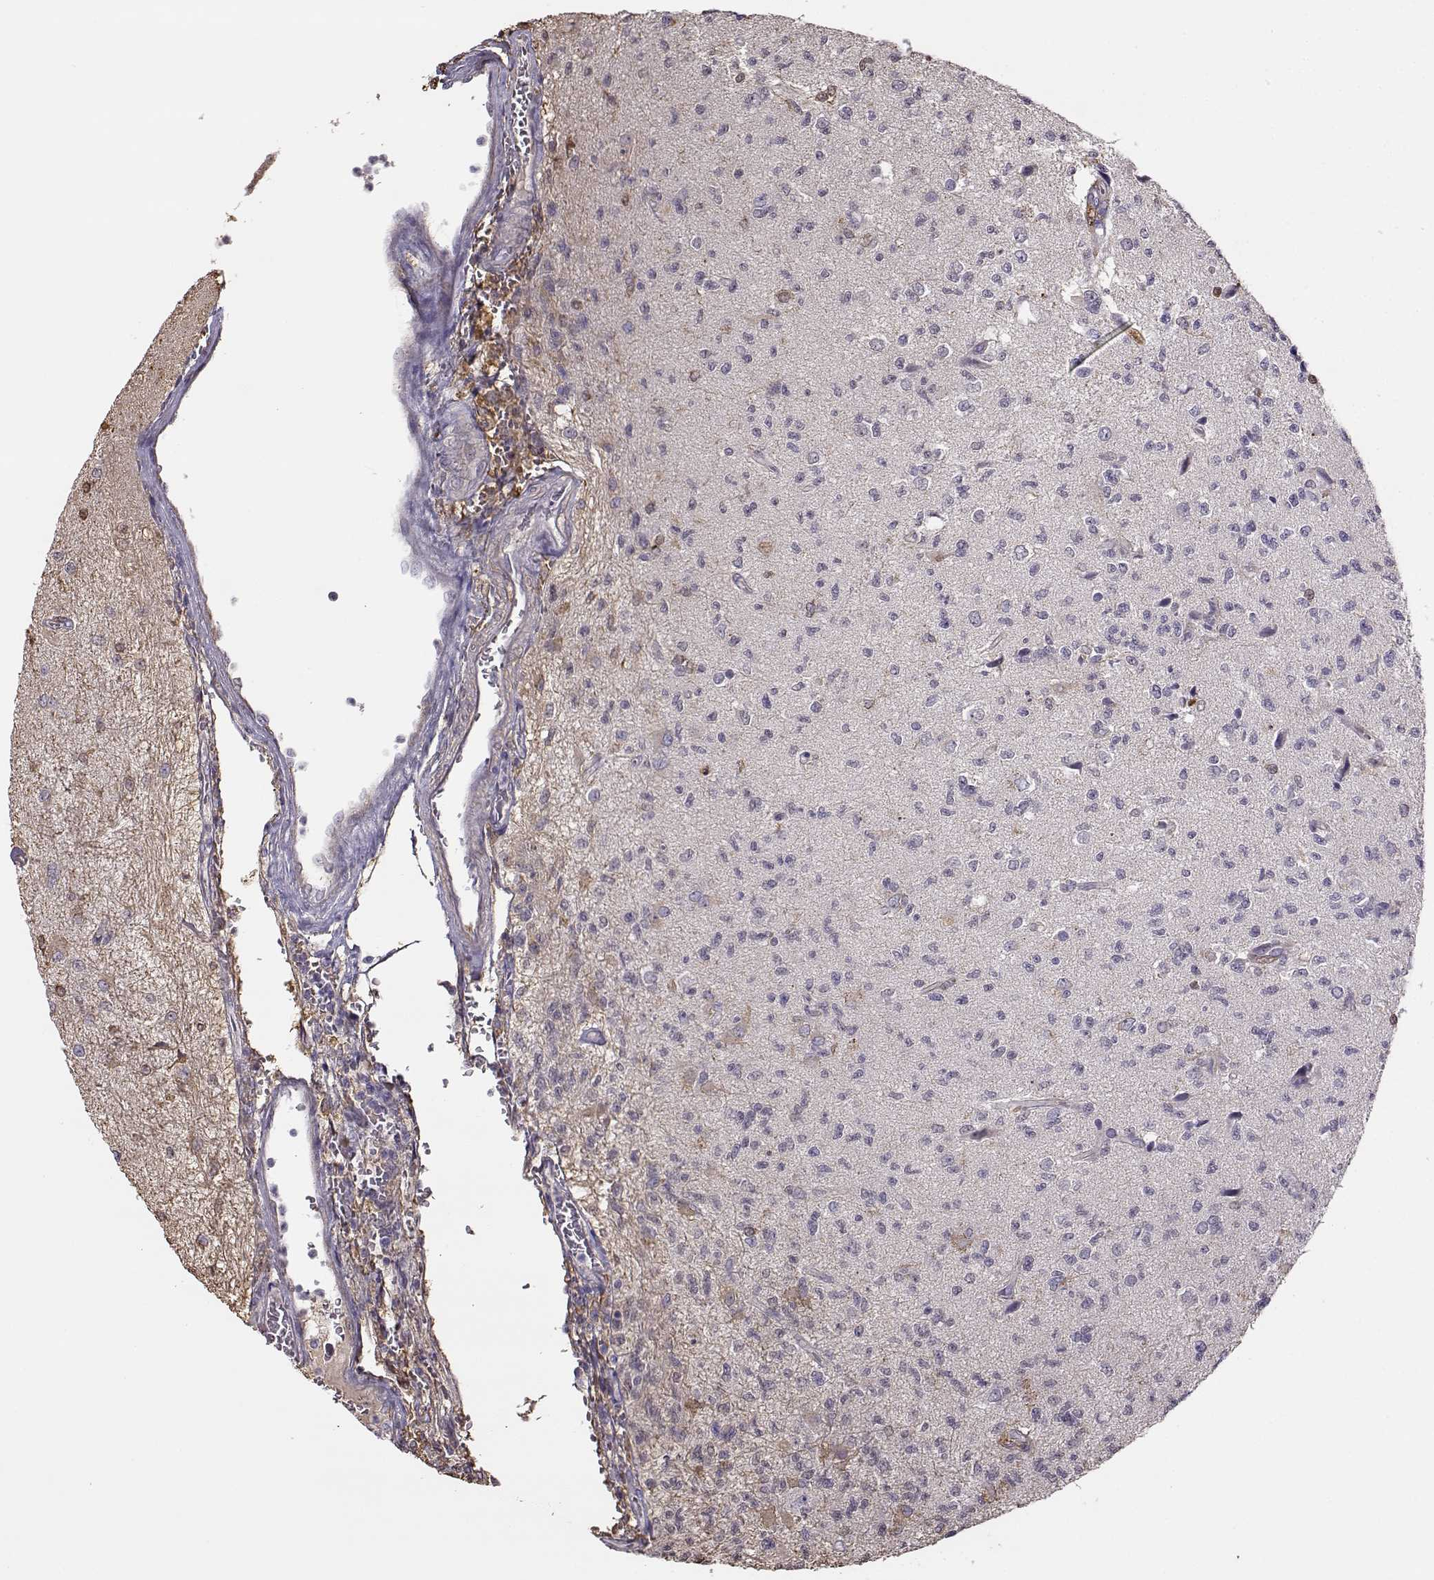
{"staining": {"intensity": "negative", "quantity": "none", "location": "none"}, "tissue": "glioma", "cell_type": "Tumor cells", "image_type": "cancer", "snomed": [{"axis": "morphology", "description": "Glioma, malignant, High grade"}, {"axis": "topography", "description": "Brain"}], "caption": "Immunohistochemistry photomicrograph of neoplastic tissue: human glioma stained with DAB displays no significant protein positivity in tumor cells.", "gene": "UCP3", "patient": {"sex": "male", "age": 56}}